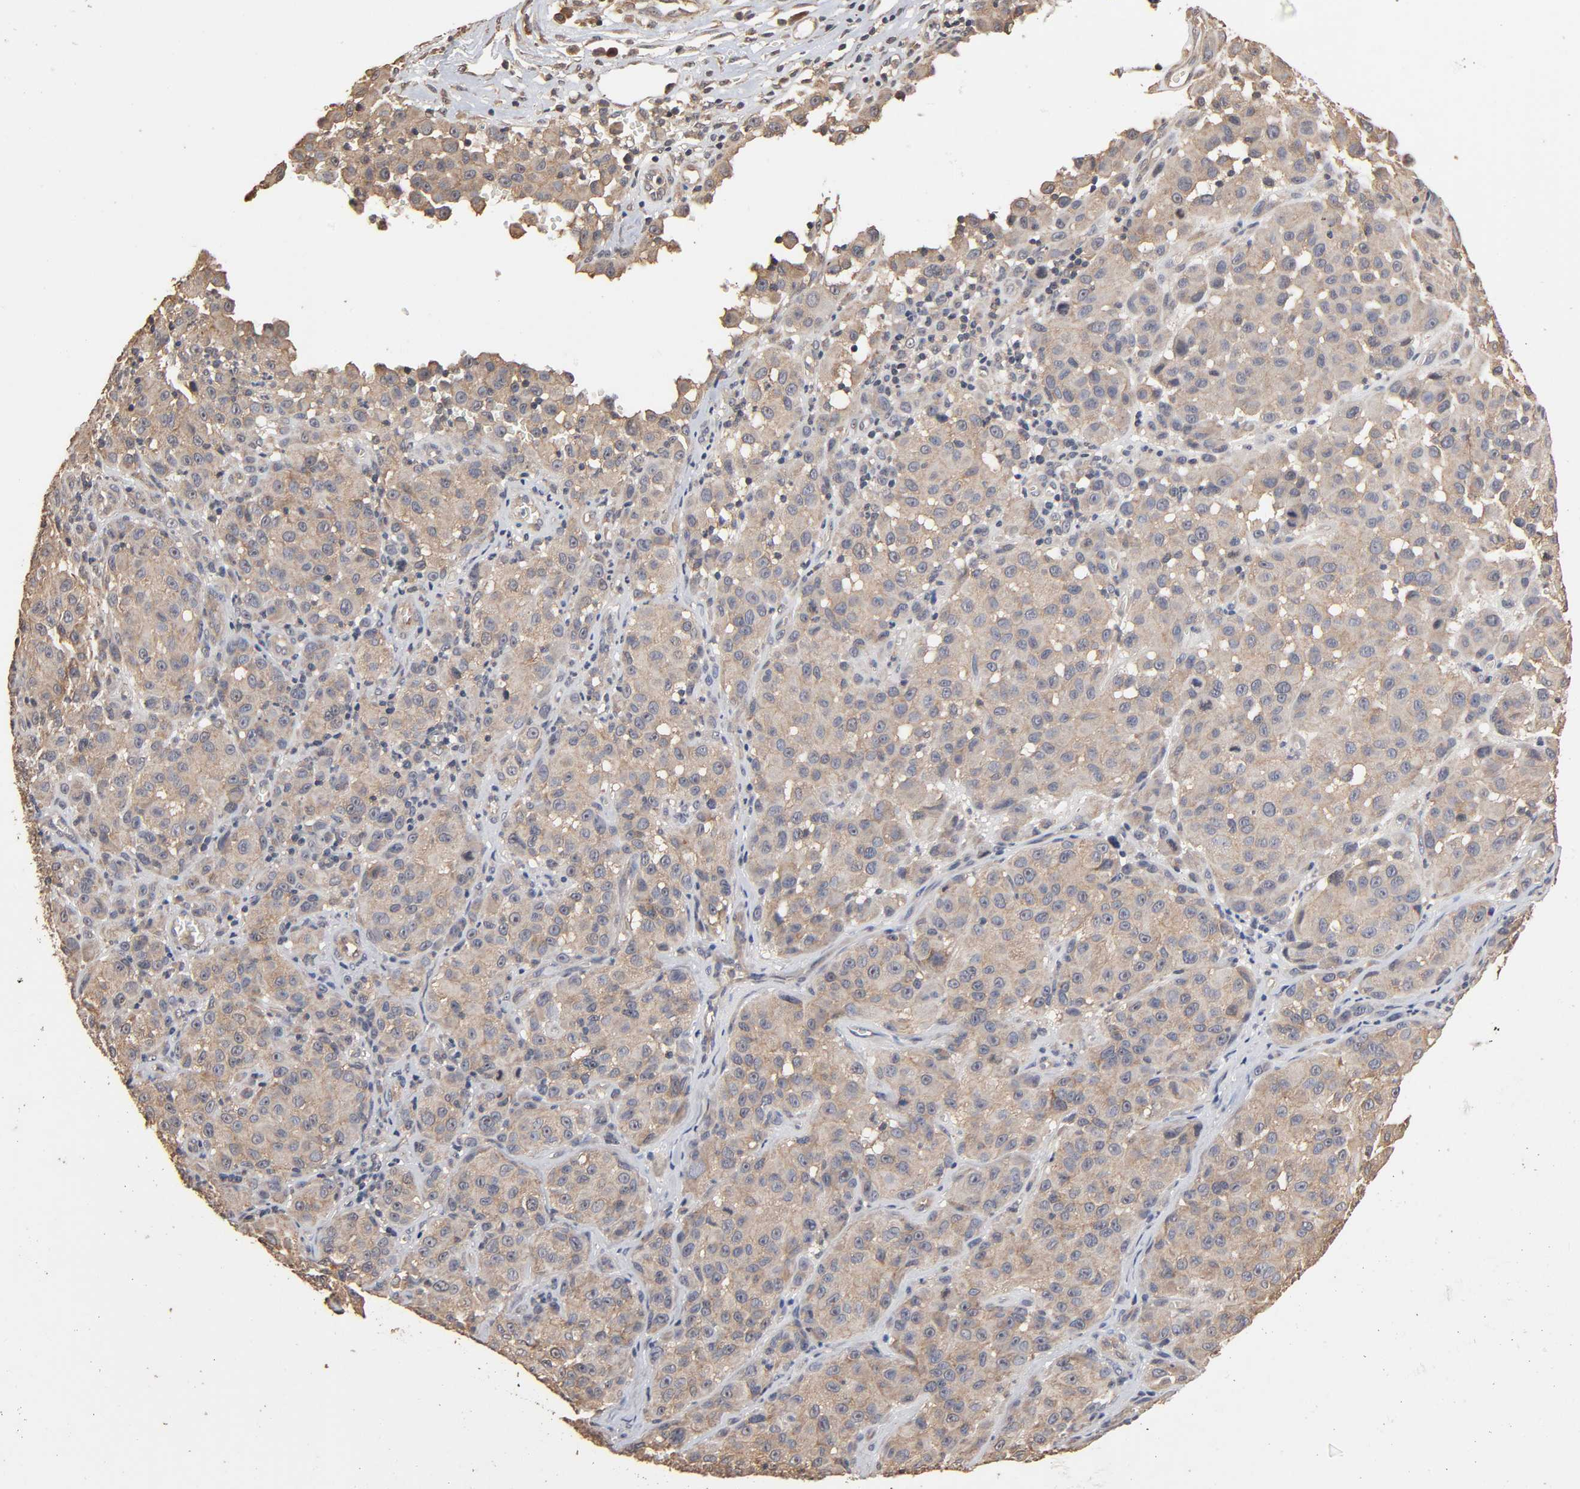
{"staining": {"intensity": "weak", "quantity": ">75%", "location": "cytoplasmic/membranous"}, "tissue": "melanoma", "cell_type": "Tumor cells", "image_type": "cancer", "snomed": [{"axis": "morphology", "description": "Malignant melanoma, NOS"}, {"axis": "topography", "description": "Skin"}], "caption": "Weak cytoplasmic/membranous expression for a protein is present in about >75% of tumor cells of malignant melanoma using immunohistochemistry (IHC).", "gene": "ARHGEF7", "patient": {"sex": "female", "age": 21}}